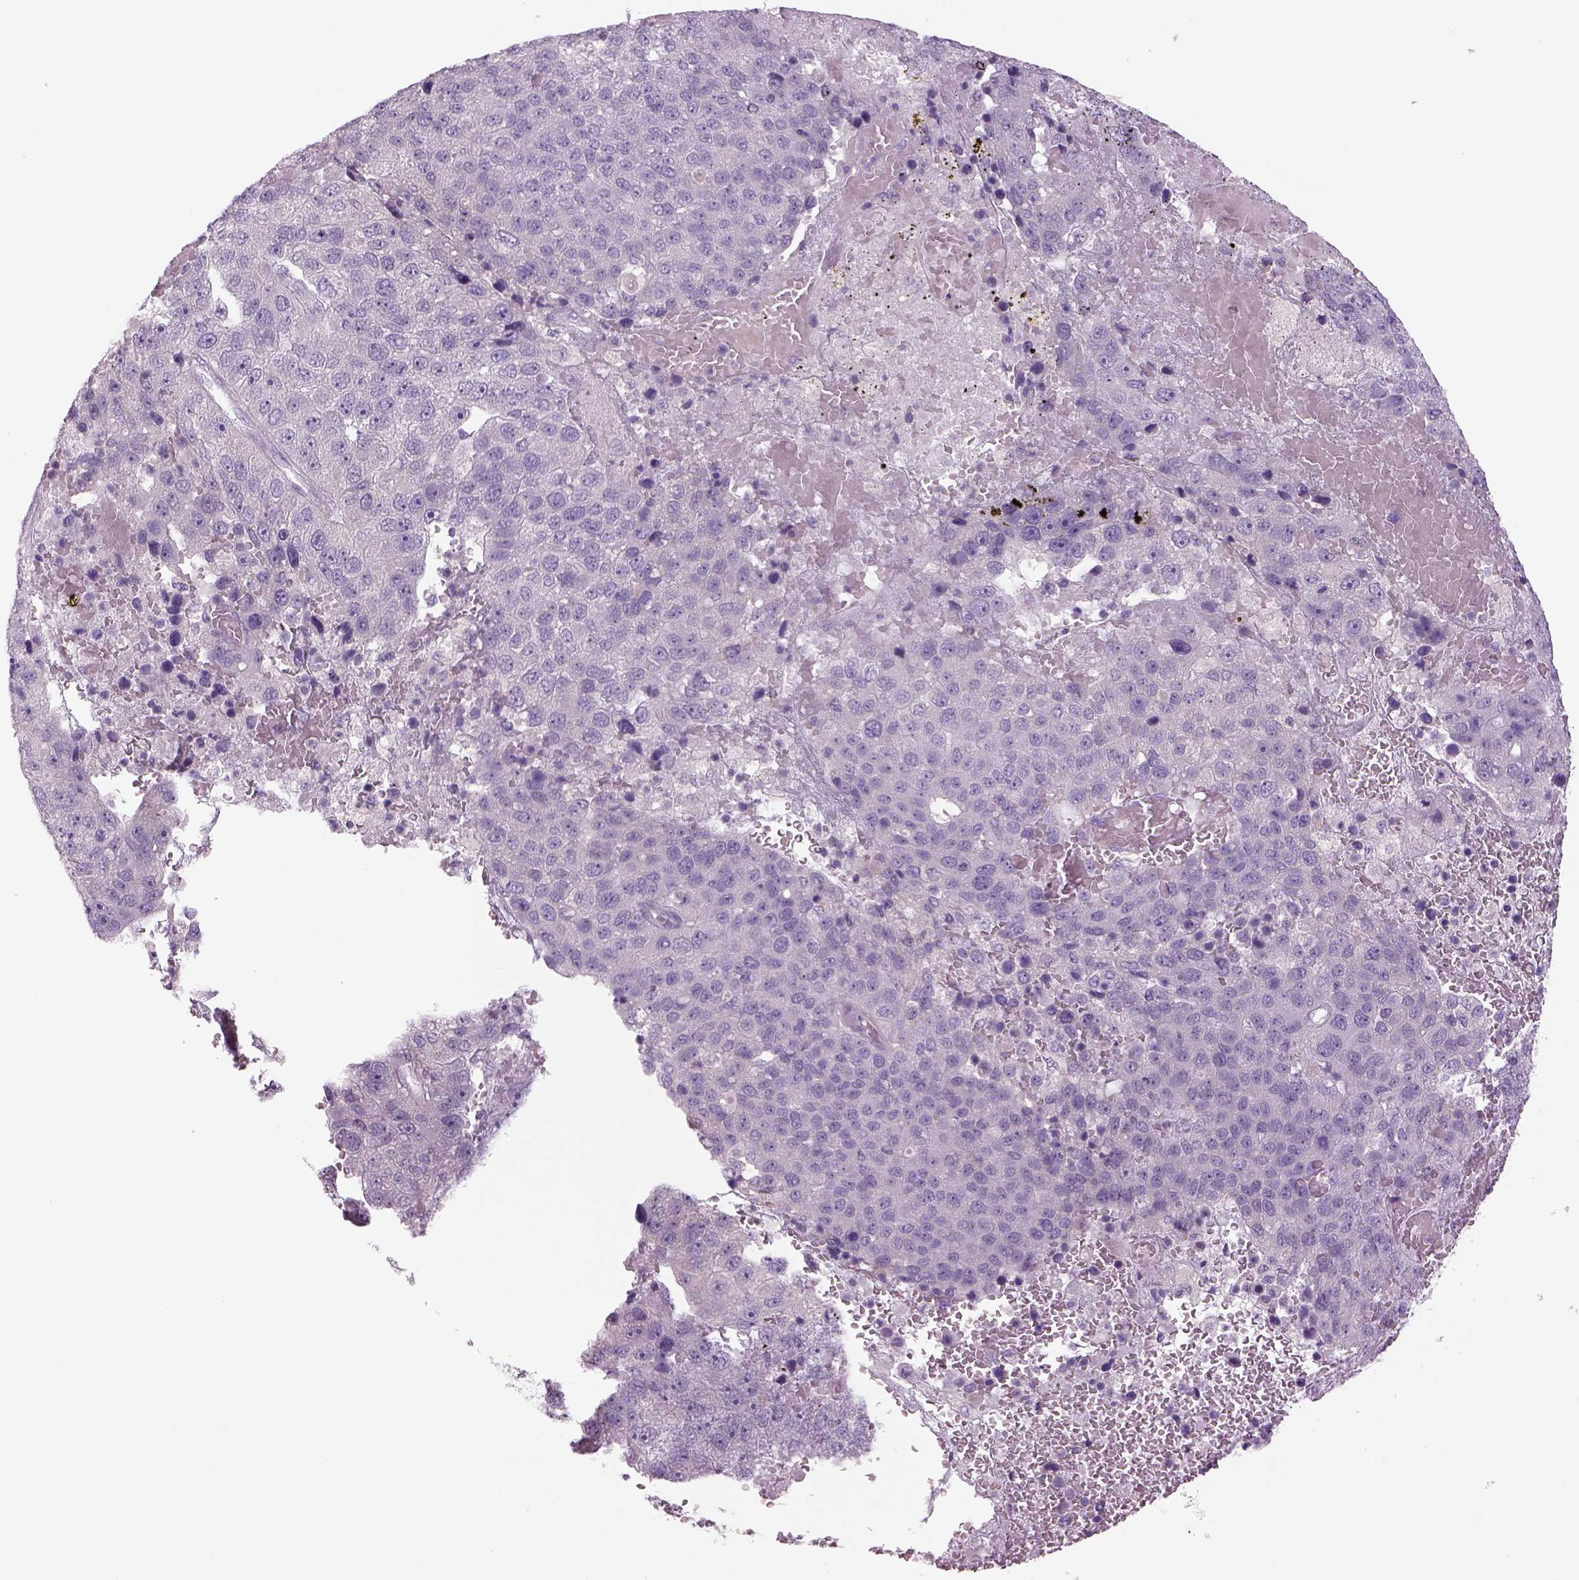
{"staining": {"intensity": "negative", "quantity": "none", "location": "none"}, "tissue": "pancreatic cancer", "cell_type": "Tumor cells", "image_type": "cancer", "snomed": [{"axis": "morphology", "description": "Adenocarcinoma, NOS"}, {"axis": "topography", "description": "Pancreas"}], "caption": "Immunohistochemistry (IHC) micrograph of pancreatic adenocarcinoma stained for a protein (brown), which shows no staining in tumor cells.", "gene": "MDH1B", "patient": {"sex": "female", "age": 61}}